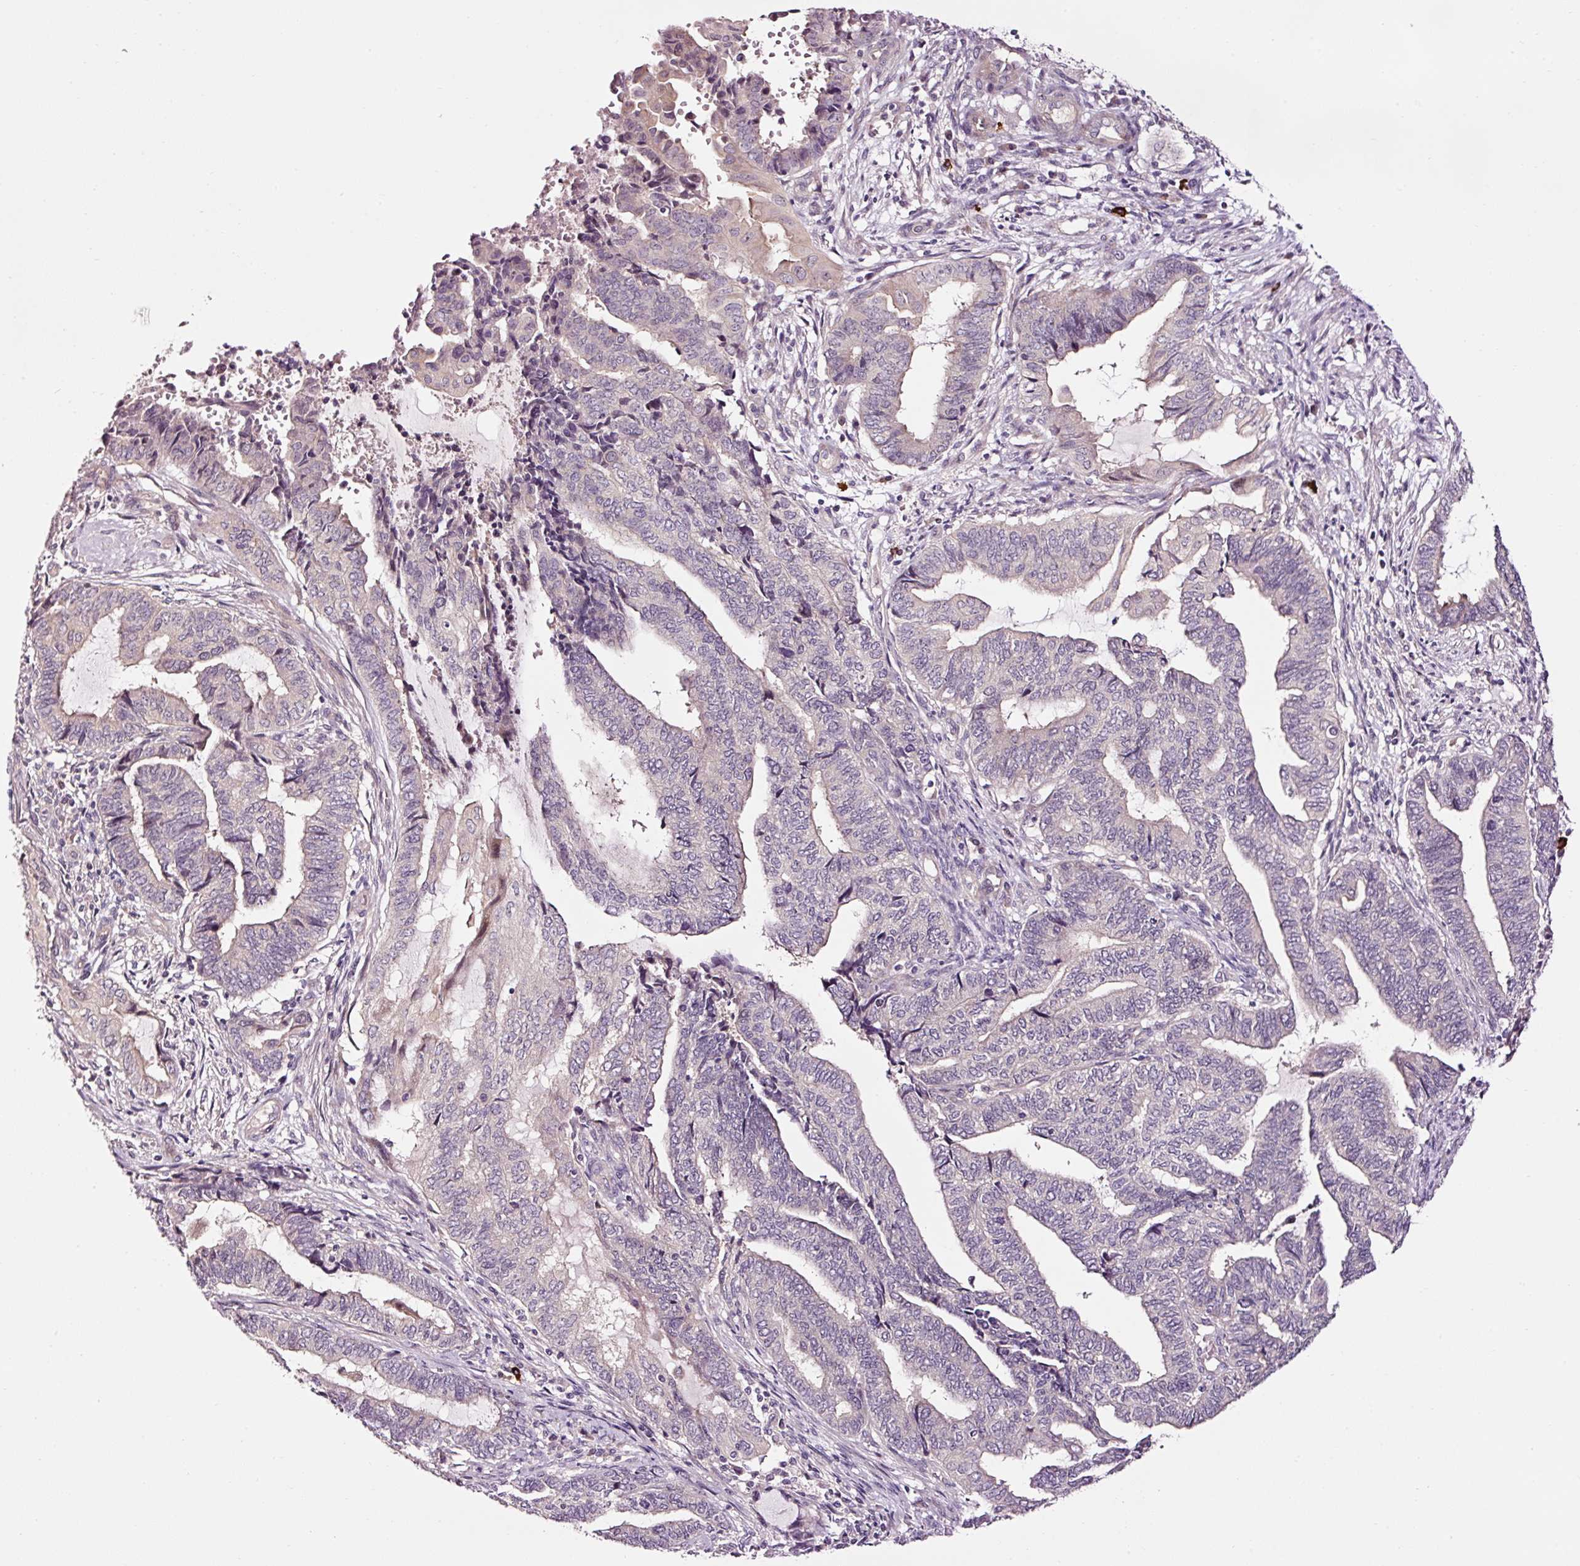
{"staining": {"intensity": "negative", "quantity": "none", "location": "none"}, "tissue": "endometrial cancer", "cell_type": "Tumor cells", "image_type": "cancer", "snomed": [{"axis": "morphology", "description": "Adenocarcinoma, NOS"}, {"axis": "topography", "description": "Uterus"}, {"axis": "topography", "description": "Endometrium"}], "caption": "Endometrial adenocarcinoma stained for a protein using immunohistochemistry exhibits no positivity tumor cells.", "gene": "UTP14A", "patient": {"sex": "female", "age": 70}}